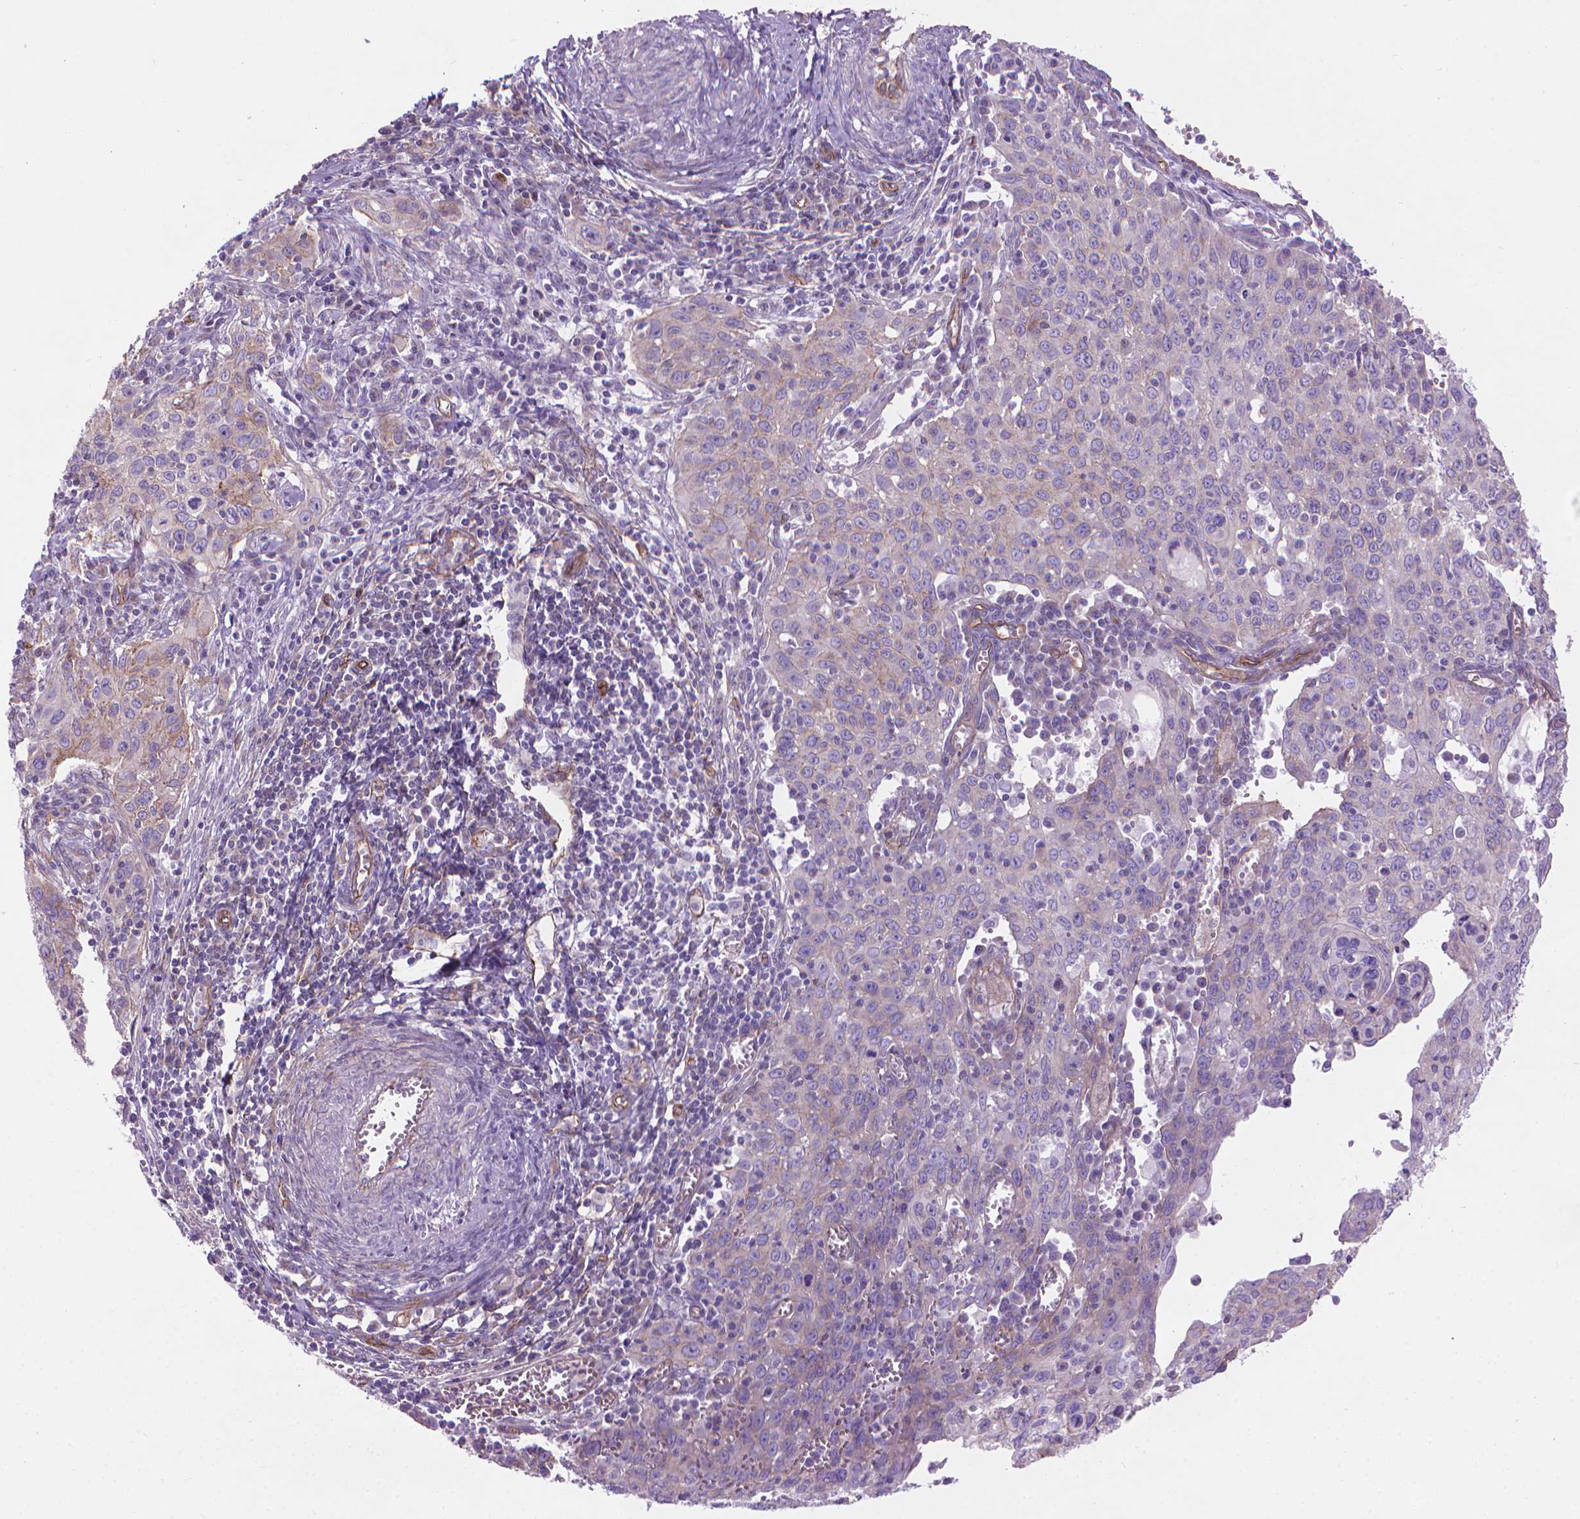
{"staining": {"intensity": "negative", "quantity": "none", "location": "none"}, "tissue": "cervical cancer", "cell_type": "Tumor cells", "image_type": "cancer", "snomed": [{"axis": "morphology", "description": "Squamous cell carcinoma, NOS"}, {"axis": "topography", "description": "Cervix"}], "caption": "This is an IHC histopathology image of cervical cancer. There is no expression in tumor cells.", "gene": "TENT5A", "patient": {"sex": "female", "age": 38}}